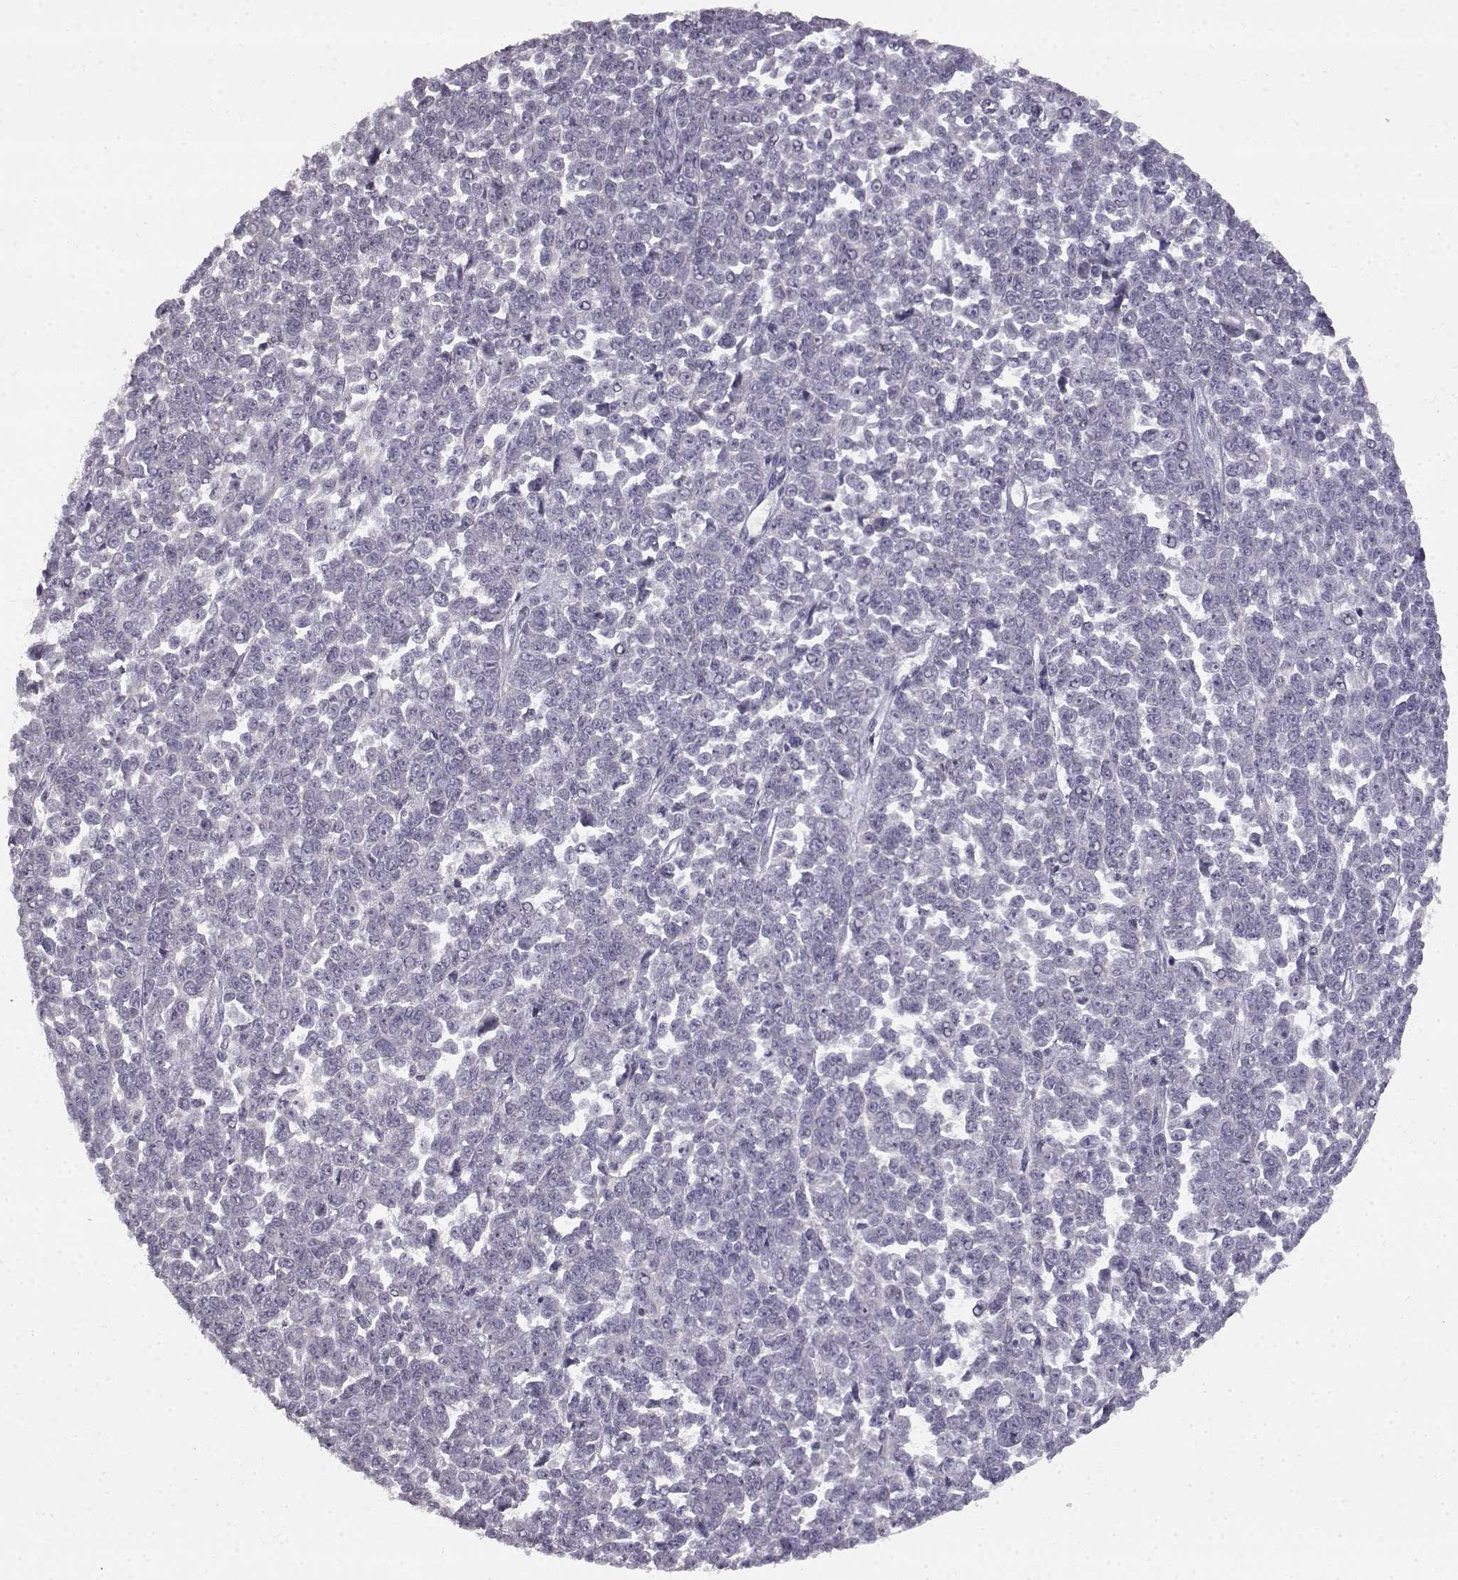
{"staining": {"intensity": "negative", "quantity": "none", "location": "none"}, "tissue": "melanoma", "cell_type": "Tumor cells", "image_type": "cancer", "snomed": [{"axis": "morphology", "description": "Malignant melanoma, NOS"}, {"axis": "topography", "description": "Skin"}], "caption": "This is an immunohistochemistry micrograph of human melanoma. There is no positivity in tumor cells.", "gene": "SPAG17", "patient": {"sex": "female", "age": 95}}